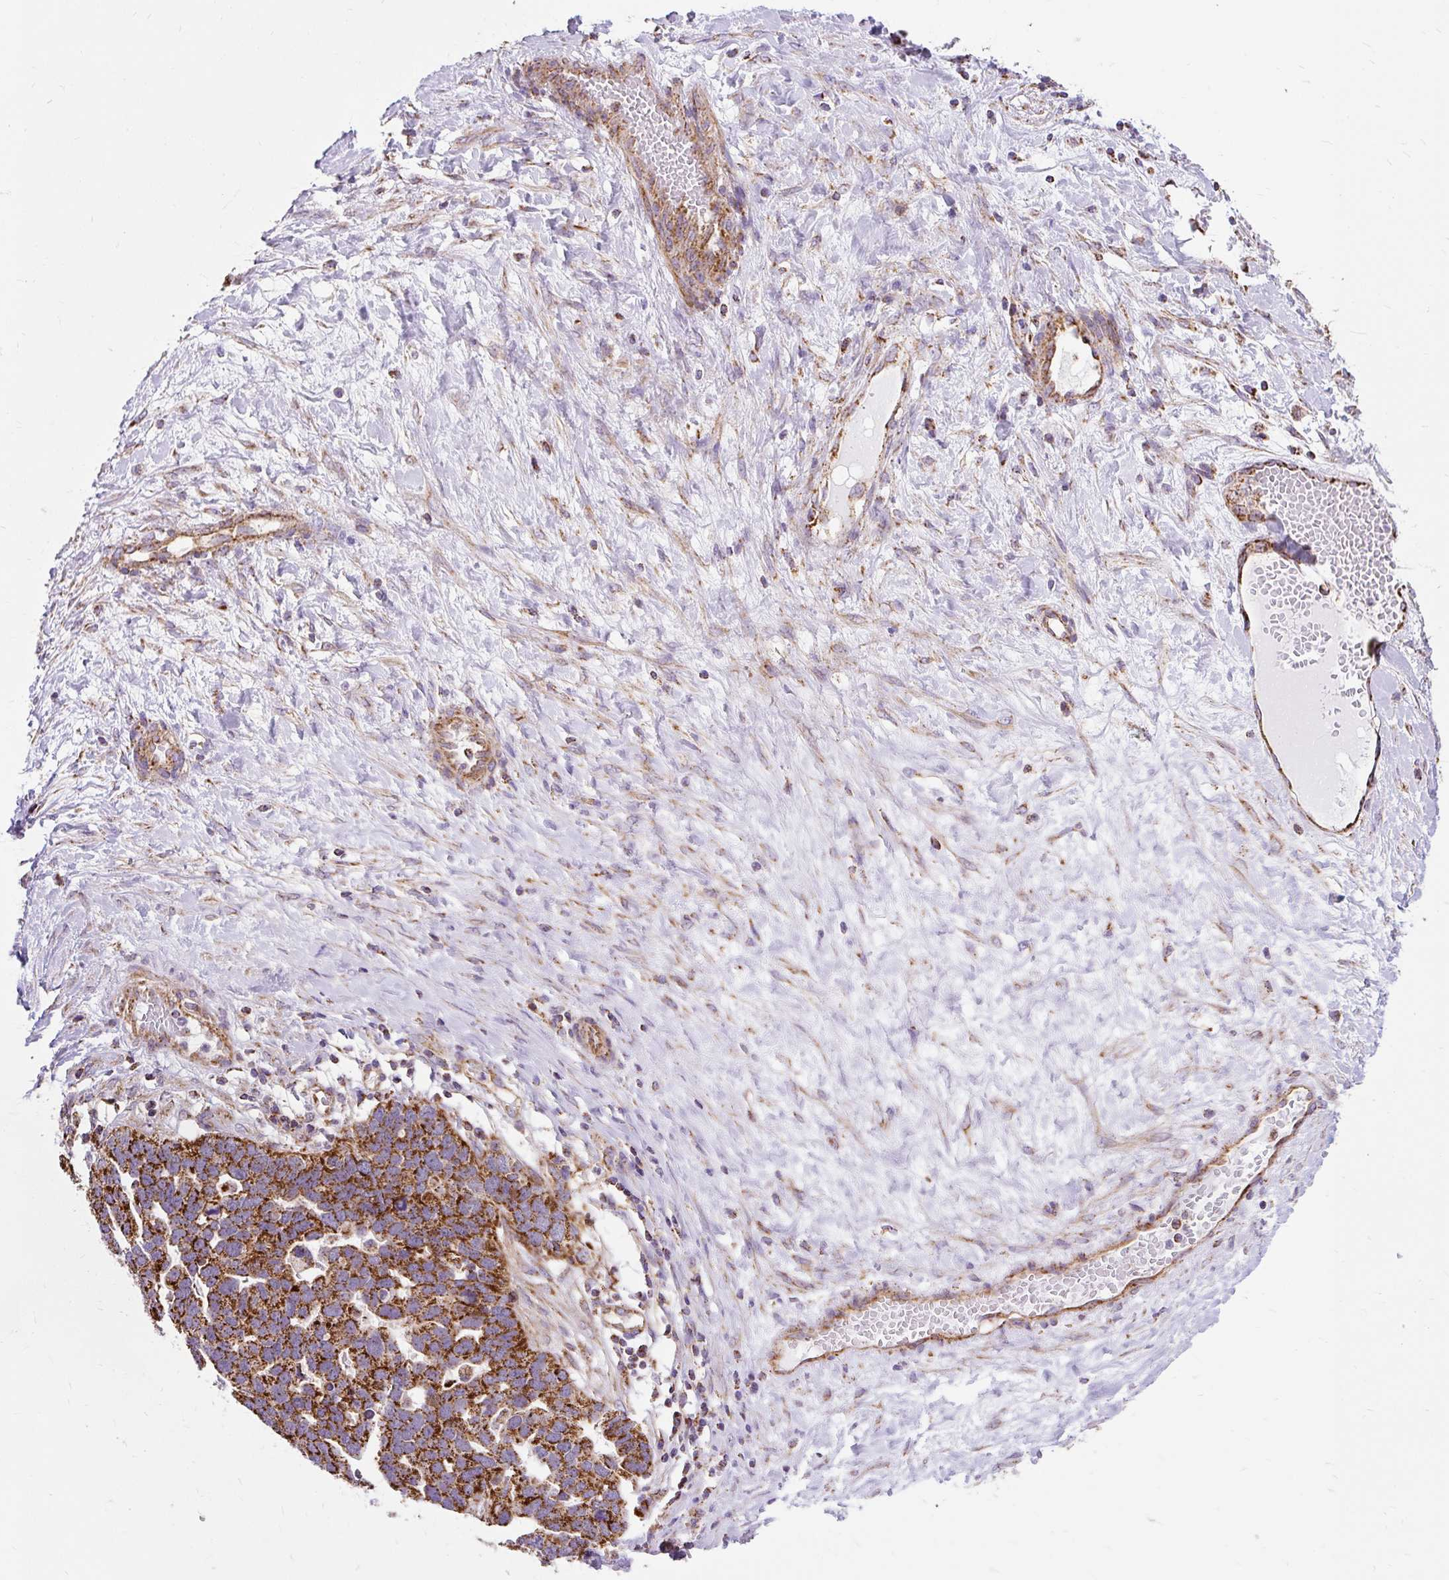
{"staining": {"intensity": "strong", "quantity": ">75%", "location": "cytoplasmic/membranous"}, "tissue": "ovarian cancer", "cell_type": "Tumor cells", "image_type": "cancer", "snomed": [{"axis": "morphology", "description": "Cystadenocarcinoma, serous, NOS"}, {"axis": "topography", "description": "Ovary"}], "caption": "There is high levels of strong cytoplasmic/membranous staining in tumor cells of ovarian cancer, as demonstrated by immunohistochemical staining (brown color).", "gene": "CEP290", "patient": {"sex": "female", "age": 54}}